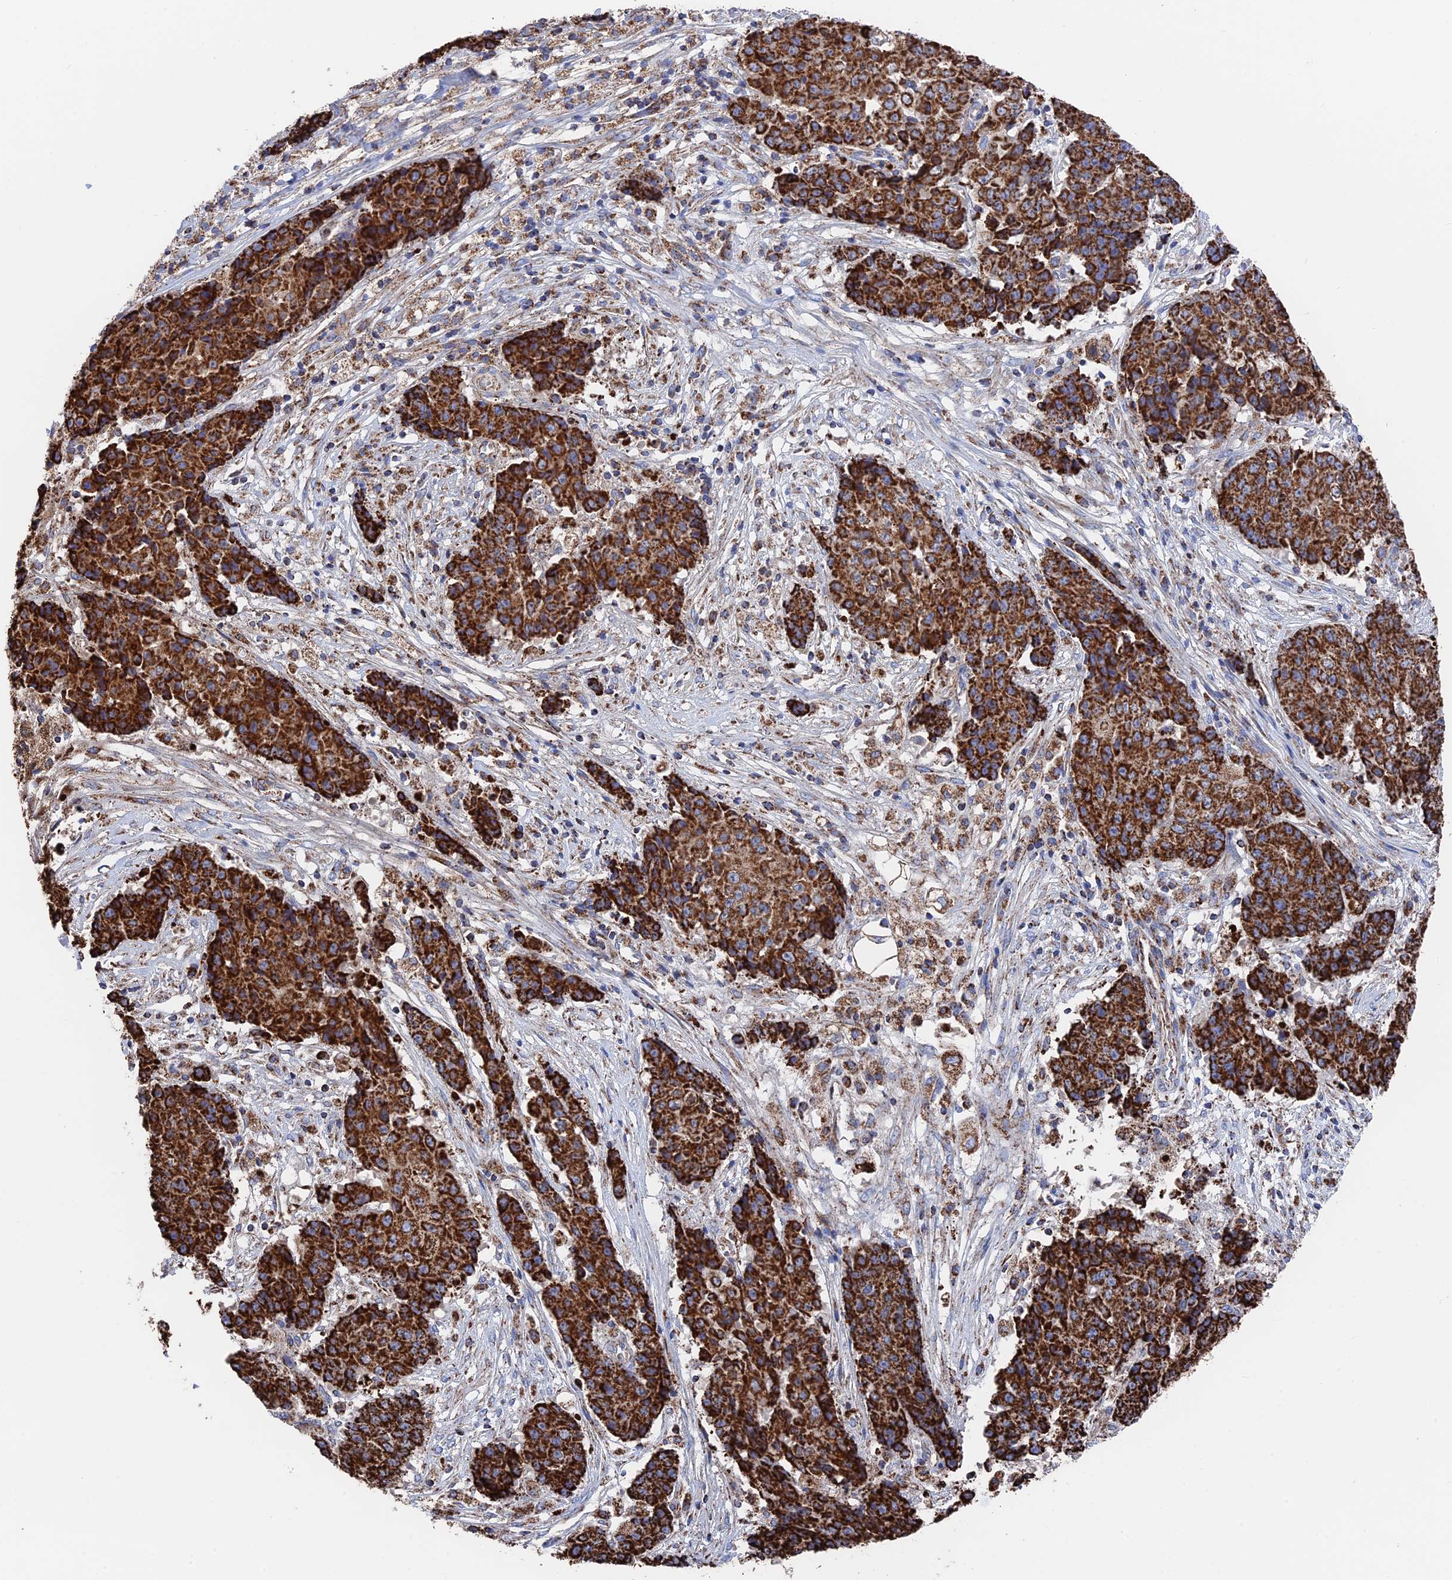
{"staining": {"intensity": "strong", "quantity": ">75%", "location": "cytoplasmic/membranous"}, "tissue": "ovarian cancer", "cell_type": "Tumor cells", "image_type": "cancer", "snomed": [{"axis": "morphology", "description": "Carcinoma, endometroid"}, {"axis": "topography", "description": "Ovary"}], "caption": "Protein staining of ovarian cancer (endometroid carcinoma) tissue demonstrates strong cytoplasmic/membranous staining in approximately >75% of tumor cells.", "gene": "HAUS8", "patient": {"sex": "female", "age": 42}}